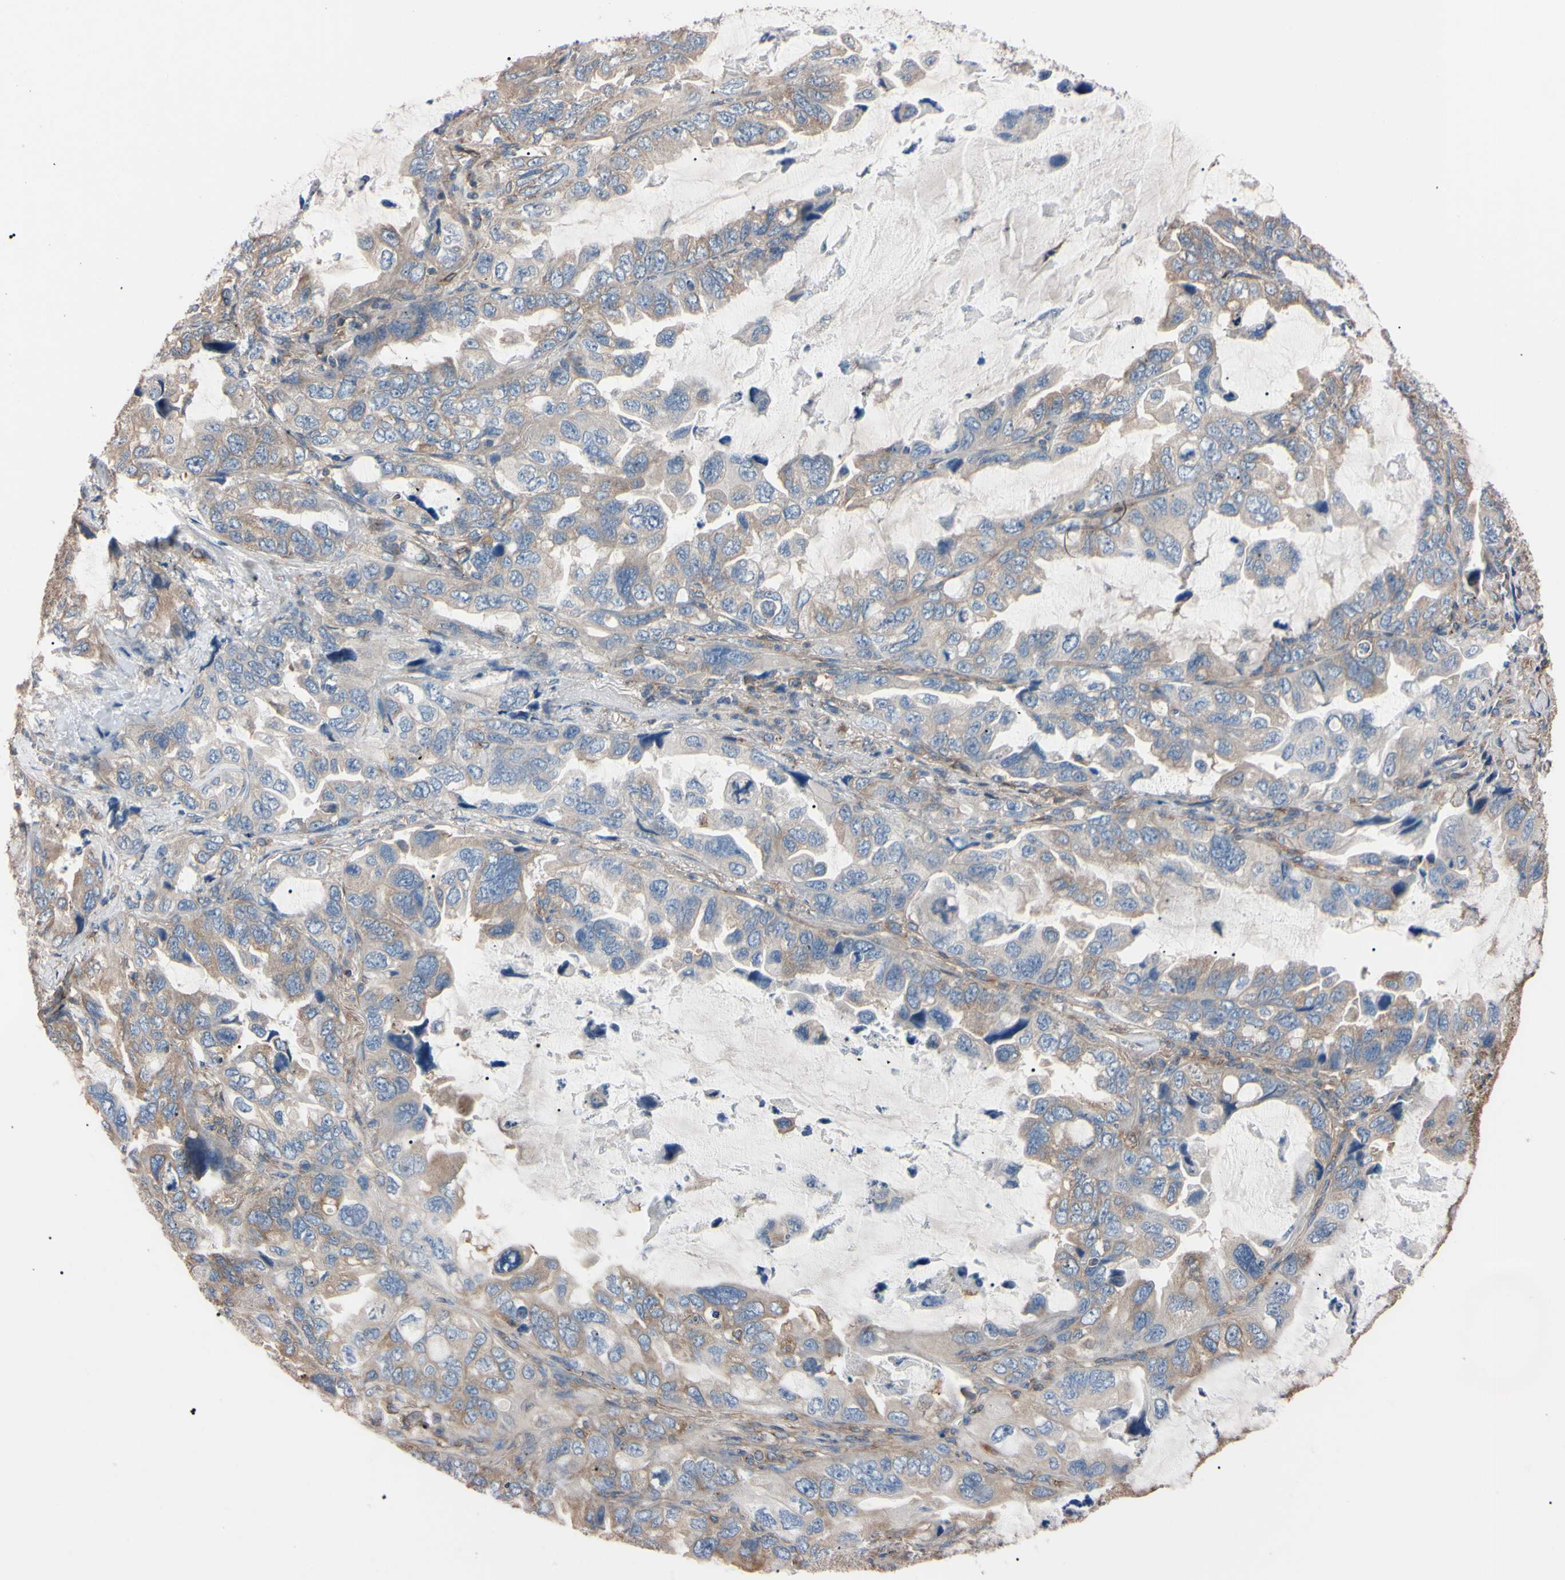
{"staining": {"intensity": "weak", "quantity": ">75%", "location": "cytoplasmic/membranous"}, "tissue": "lung cancer", "cell_type": "Tumor cells", "image_type": "cancer", "snomed": [{"axis": "morphology", "description": "Squamous cell carcinoma, NOS"}, {"axis": "topography", "description": "Lung"}], "caption": "Immunohistochemical staining of human lung cancer (squamous cell carcinoma) demonstrates weak cytoplasmic/membranous protein staining in approximately >75% of tumor cells.", "gene": "PRKACA", "patient": {"sex": "female", "age": 73}}